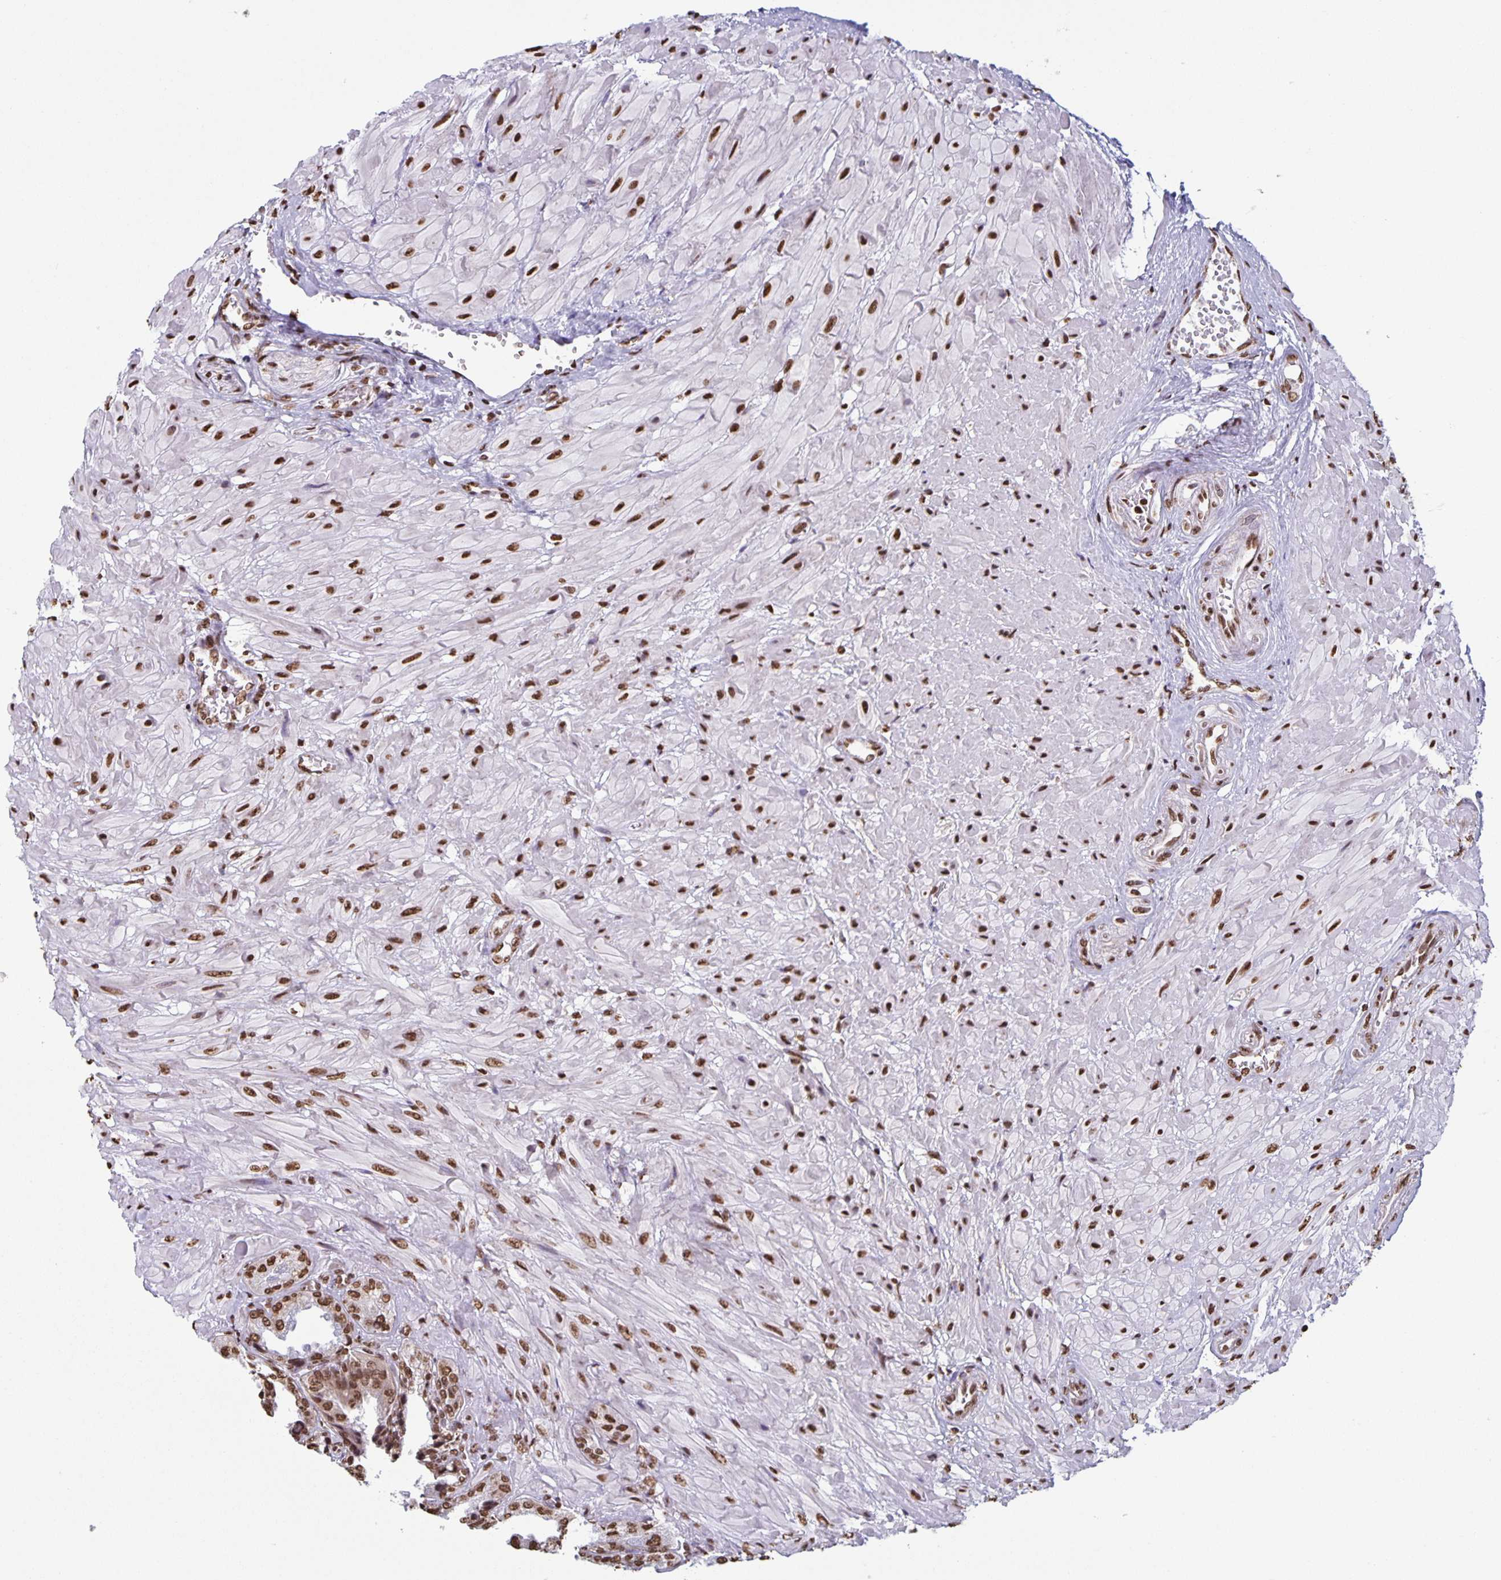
{"staining": {"intensity": "strong", "quantity": ">75%", "location": "nuclear"}, "tissue": "seminal vesicle", "cell_type": "Glandular cells", "image_type": "normal", "snomed": [{"axis": "morphology", "description": "Normal tissue, NOS"}, {"axis": "topography", "description": "Seminal veicle"}], "caption": "Approximately >75% of glandular cells in benign seminal vesicle show strong nuclear protein positivity as visualized by brown immunohistochemical staining.", "gene": "DUT", "patient": {"sex": "male", "age": 55}}